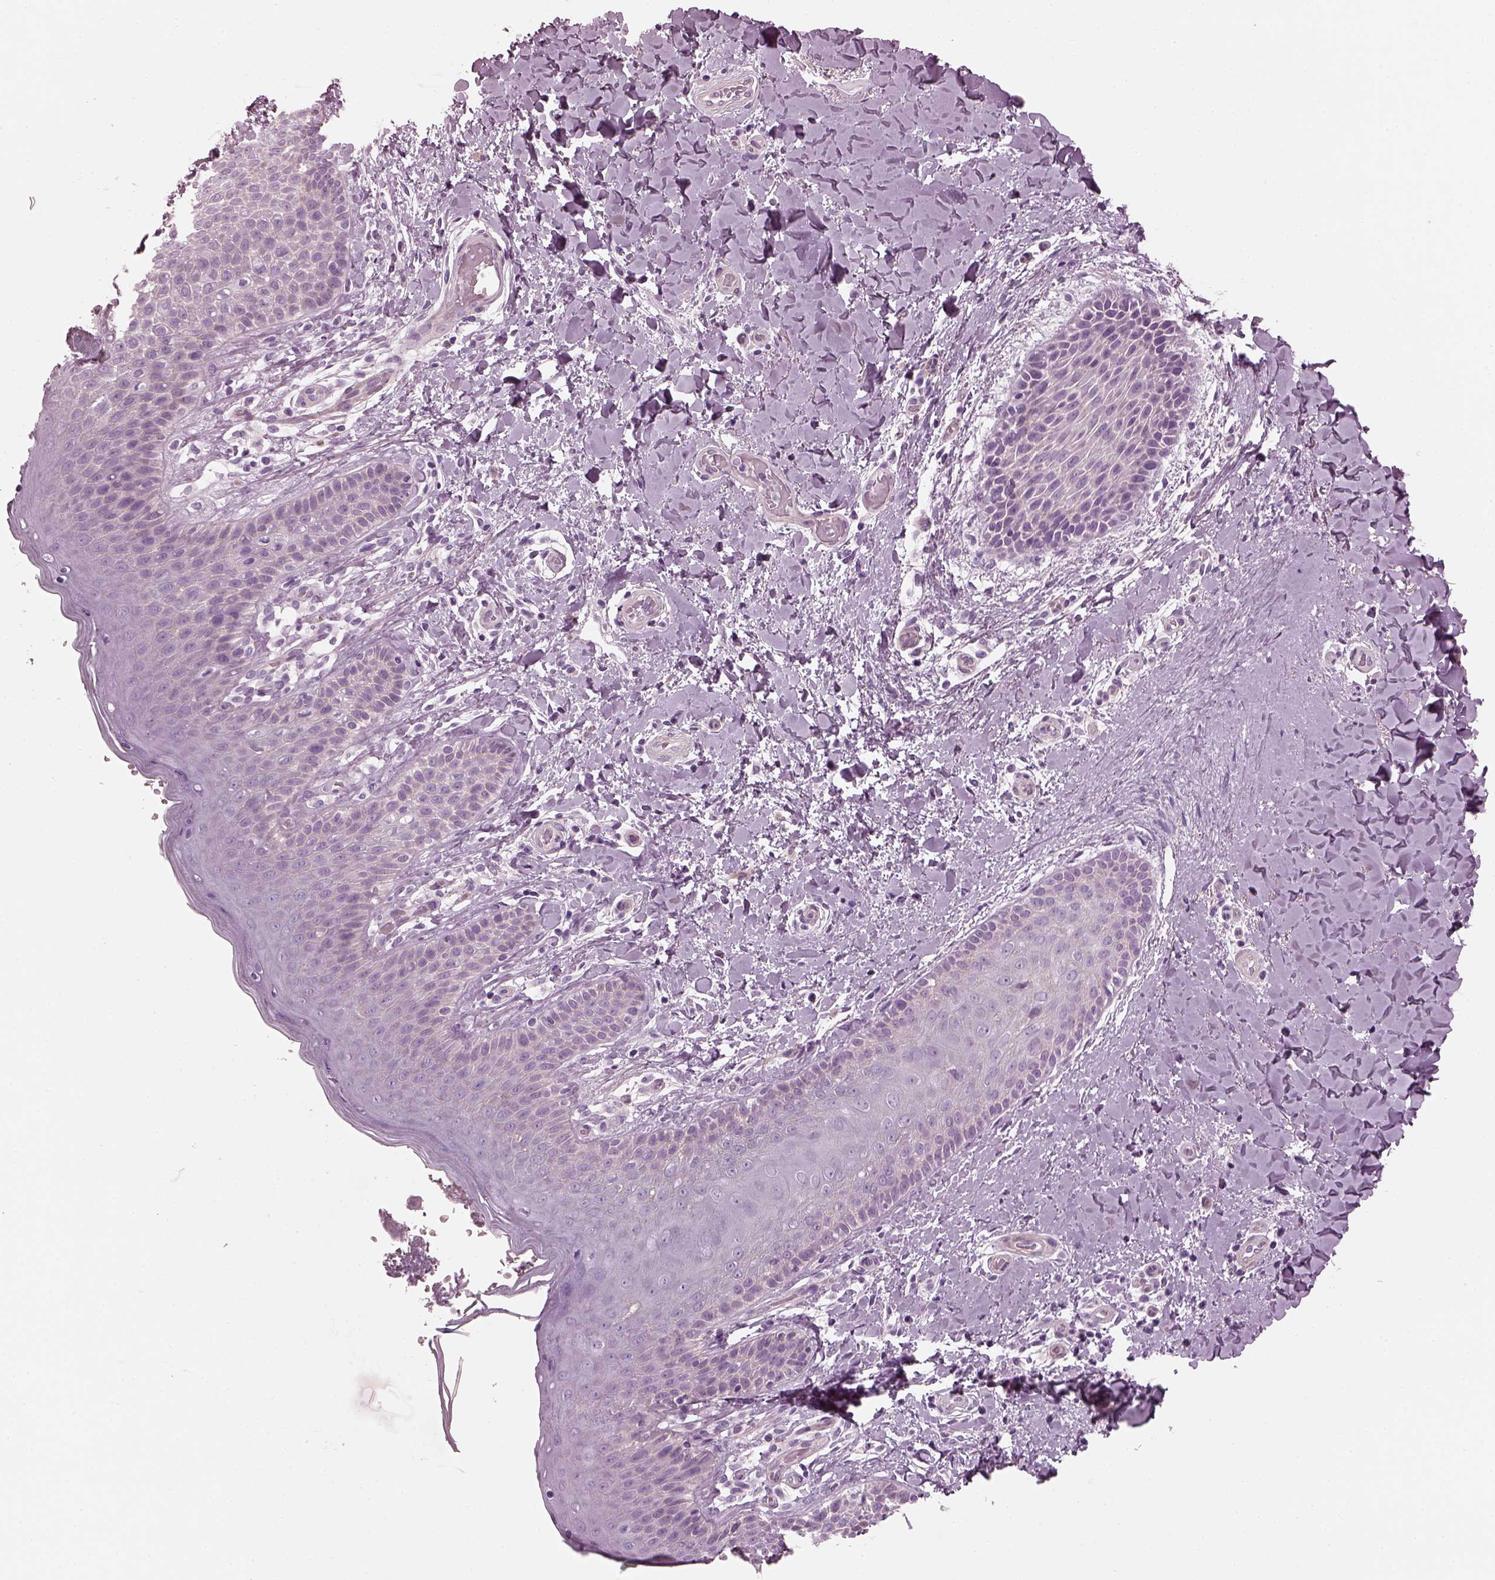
{"staining": {"intensity": "negative", "quantity": "none", "location": "none"}, "tissue": "skin", "cell_type": "Epidermal cells", "image_type": "normal", "snomed": [{"axis": "morphology", "description": "Normal tissue, NOS"}, {"axis": "topography", "description": "Anal"}], "caption": "Histopathology image shows no significant protein expression in epidermal cells of unremarkable skin.", "gene": "BFSP1", "patient": {"sex": "male", "age": 36}}